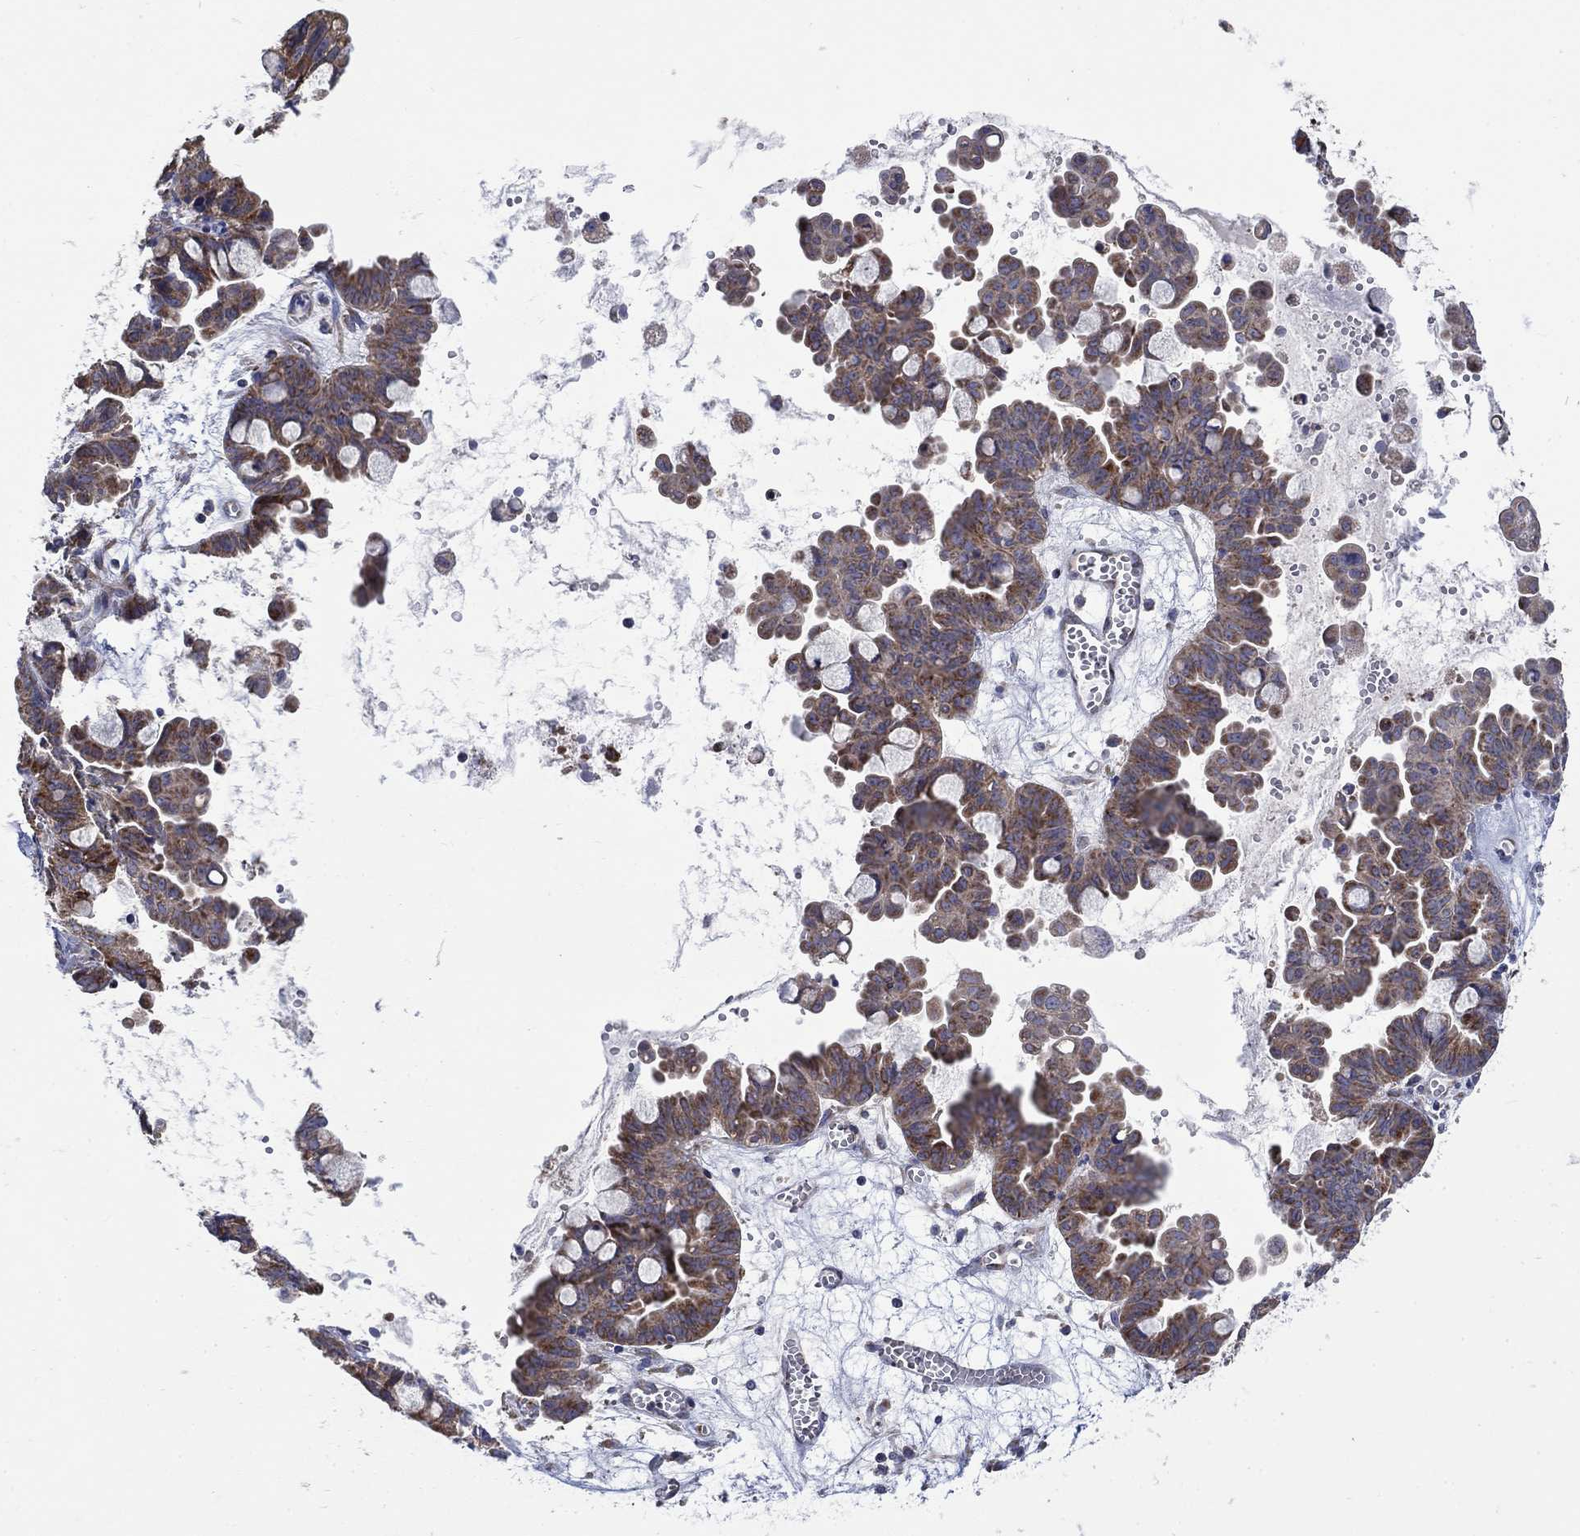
{"staining": {"intensity": "moderate", "quantity": "25%-75%", "location": "cytoplasmic/membranous"}, "tissue": "ovarian cancer", "cell_type": "Tumor cells", "image_type": "cancer", "snomed": [{"axis": "morphology", "description": "Cystadenocarcinoma, mucinous, NOS"}, {"axis": "topography", "description": "Ovary"}], "caption": "Ovarian cancer was stained to show a protein in brown. There is medium levels of moderate cytoplasmic/membranous positivity in approximately 25%-75% of tumor cells.", "gene": "RPLP0", "patient": {"sex": "female", "age": 63}}